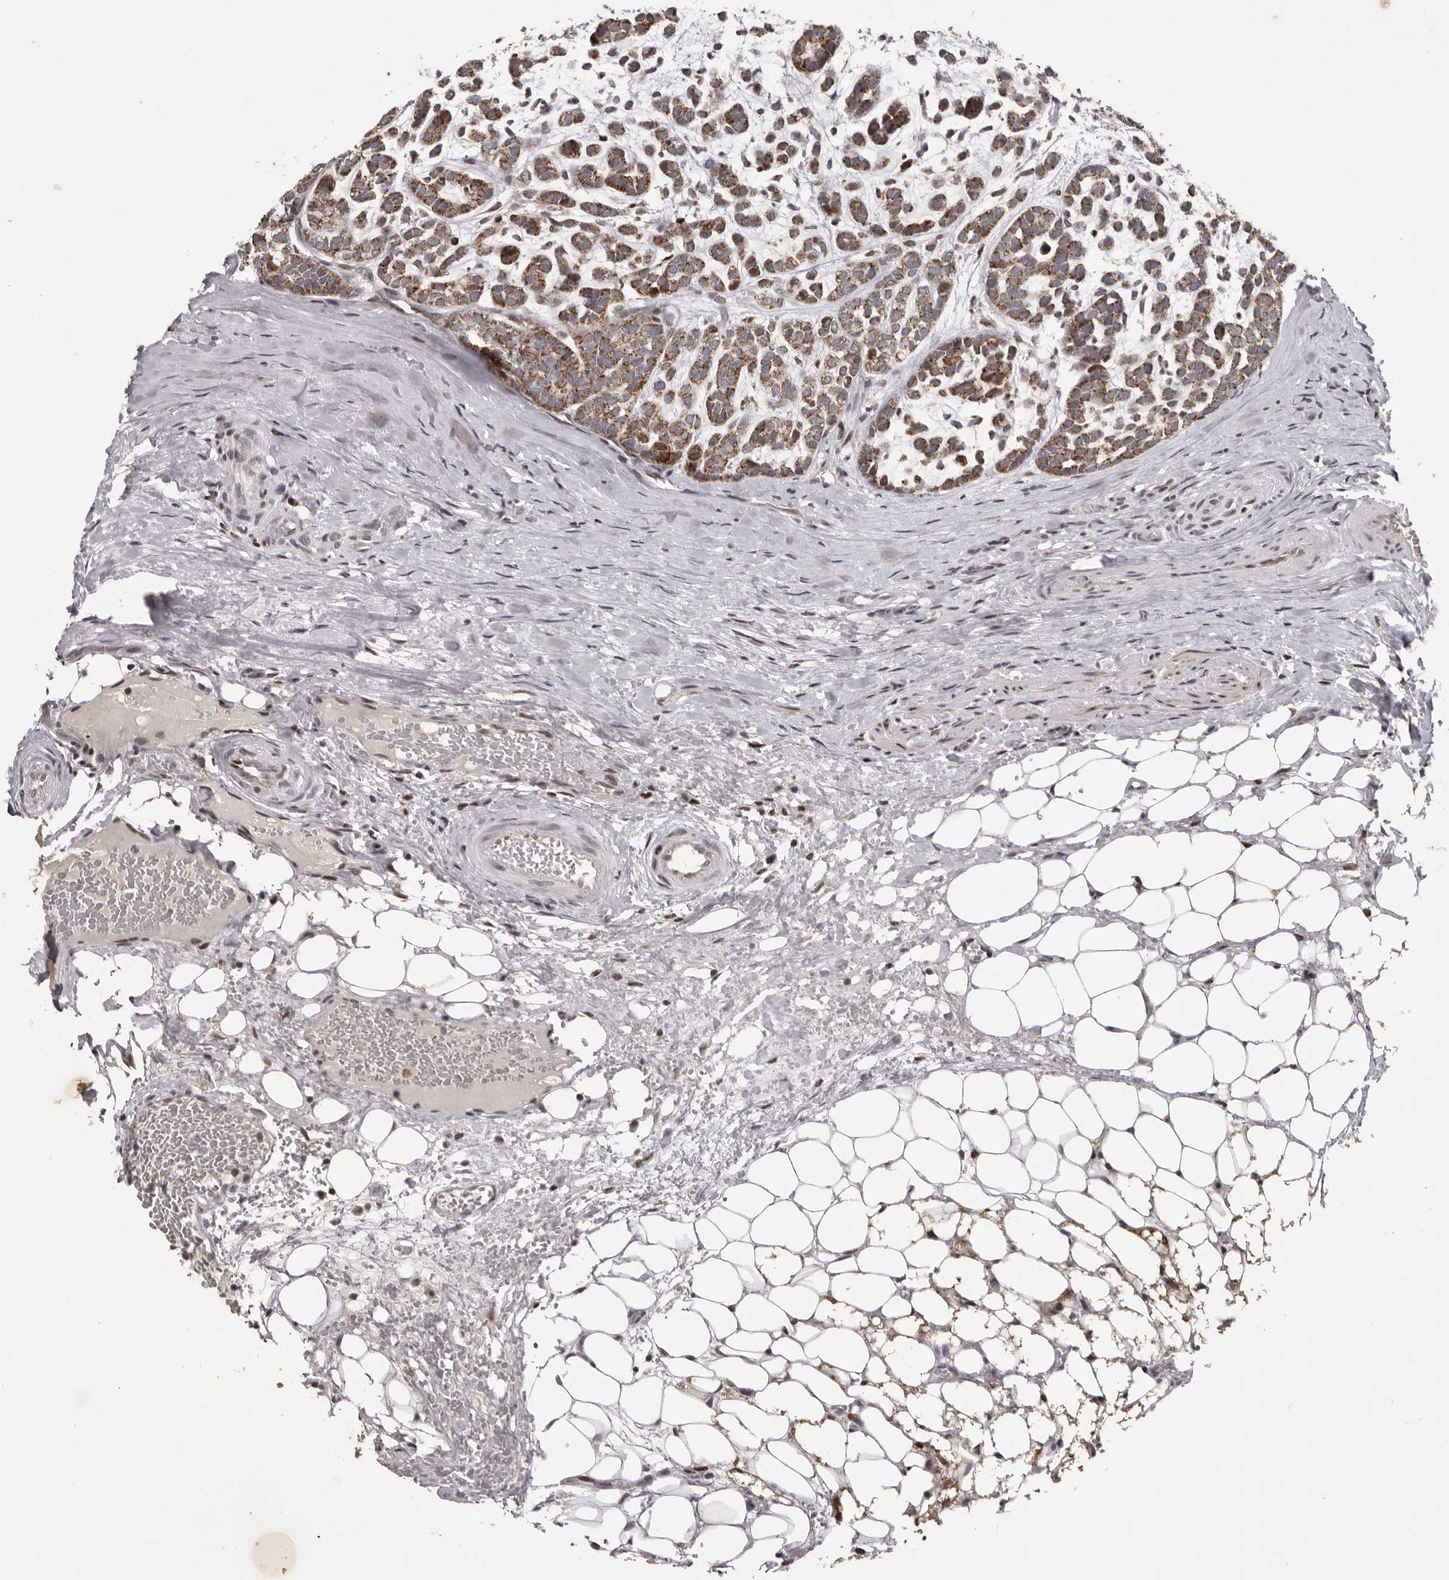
{"staining": {"intensity": "moderate", "quantity": ">75%", "location": "cytoplasmic/membranous"}, "tissue": "head and neck cancer", "cell_type": "Tumor cells", "image_type": "cancer", "snomed": [{"axis": "morphology", "description": "Adenocarcinoma, NOS"}, {"axis": "morphology", "description": "Adenoma, NOS"}, {"axis": "topography", "description": "Head-Neck"}], "caption": "Moderate cytoplasmic/membranous positivity is seen in approximately >75% of tumor cells in head and neck cancer (adenoma).", "gene": "C17orf99", "patient": {"sex": "female", "age": 55}}